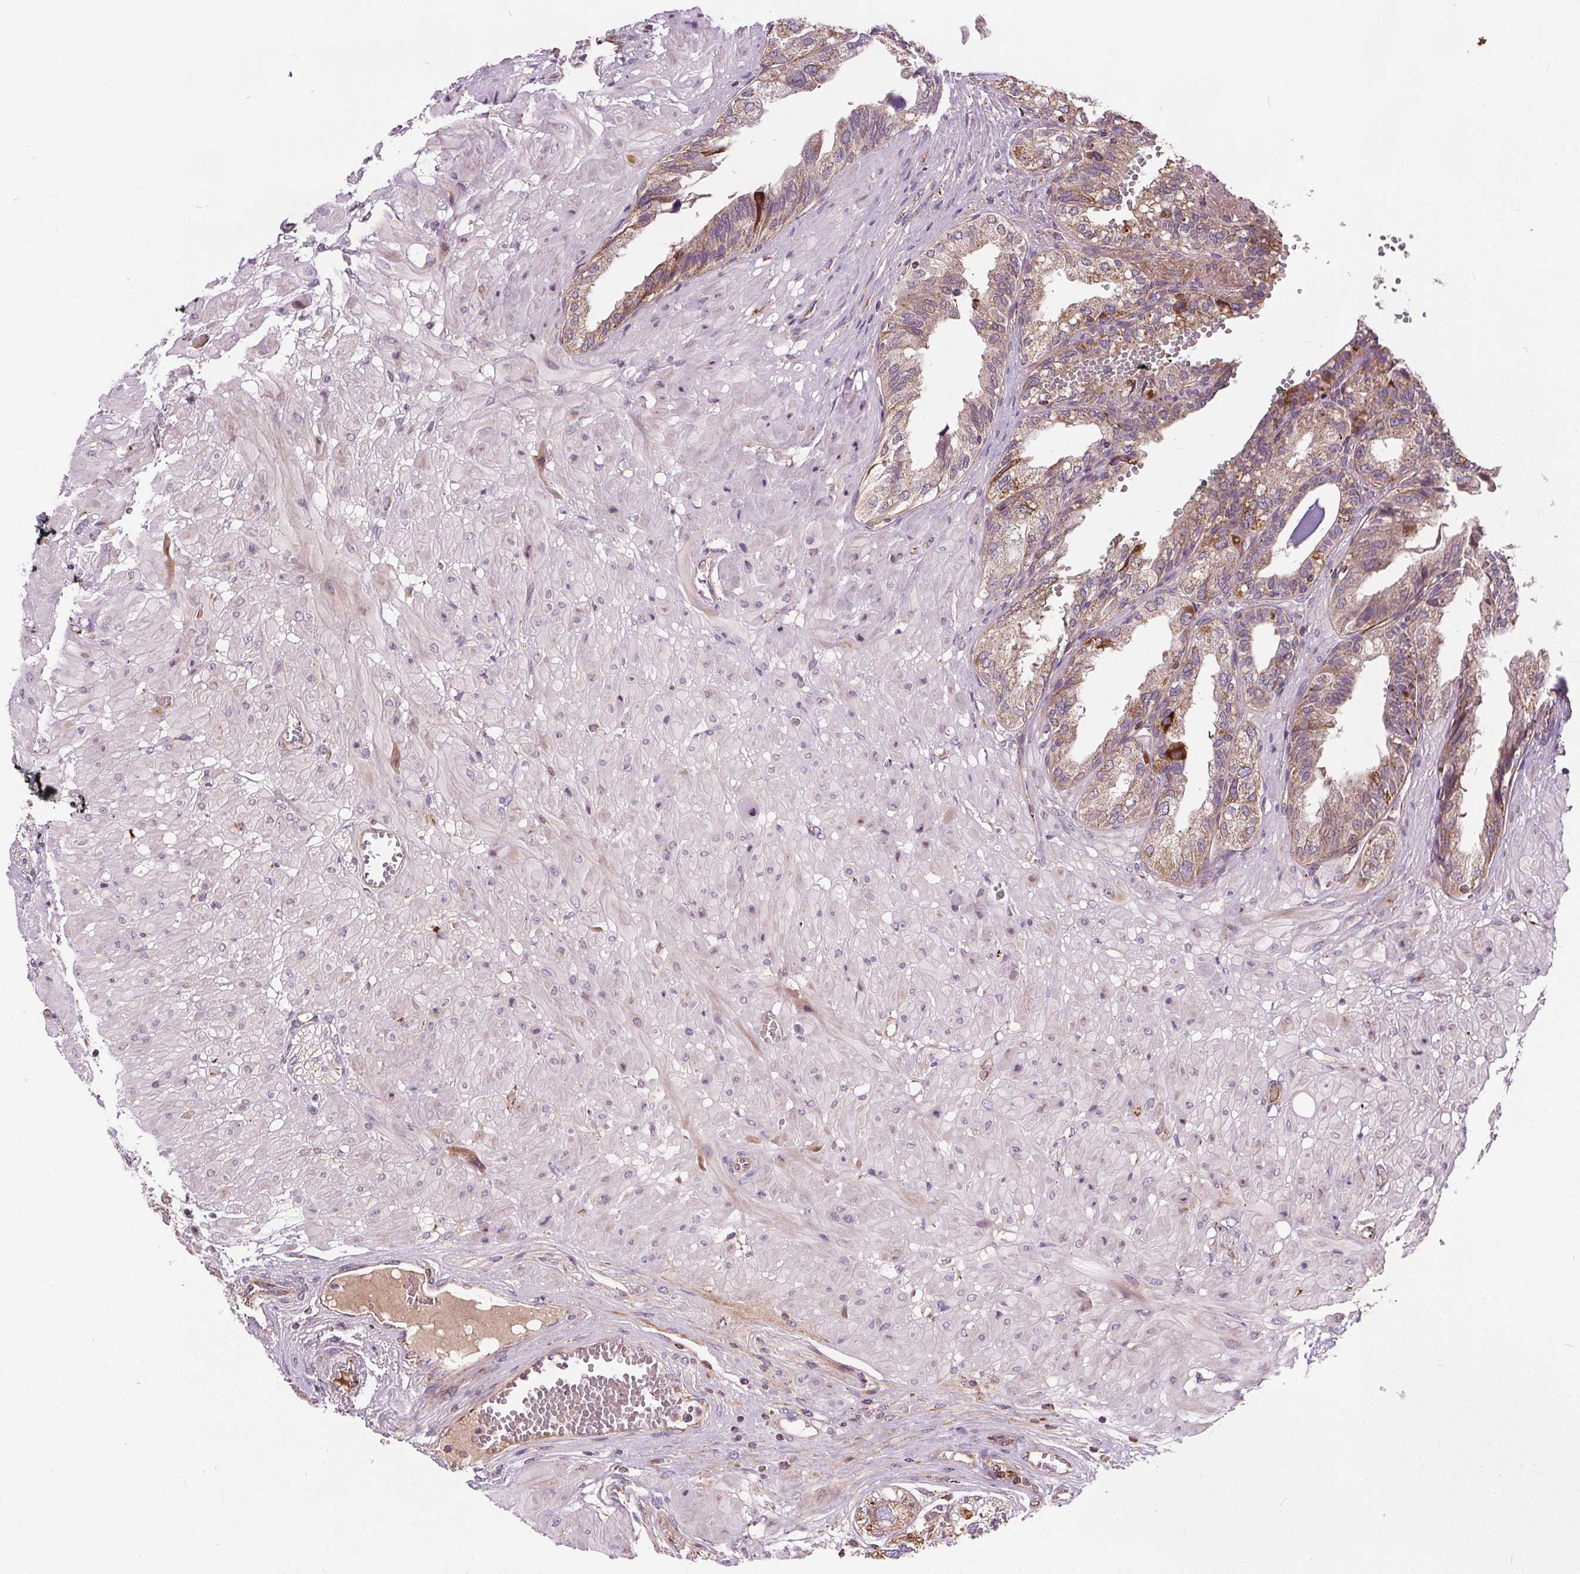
{"staining": {"intensity": "moderate", "quantity": "25%-75%", "location": "cytoplasmic/membranous"}, "tissue": "prostate cancer", "cell_type": "Tumor cells", "image_type": "cancer", "snomed": [{"axis": "morphology", "description": "Adenocarcinoma, High grade"}, {"axis": "topography", "description": "Prostate"}], "caption": "Immunohistochemistry (IHC) image of human prostate high-grade adenocarcinoma stained for a protein (brown), which exhibits medium levels of moderate cytoplasmic/membranous positivity in approximately 25%-75% of tumor cells.", "gene": "GOLT1B", "patient": {"sex": "male", "age": 71}}